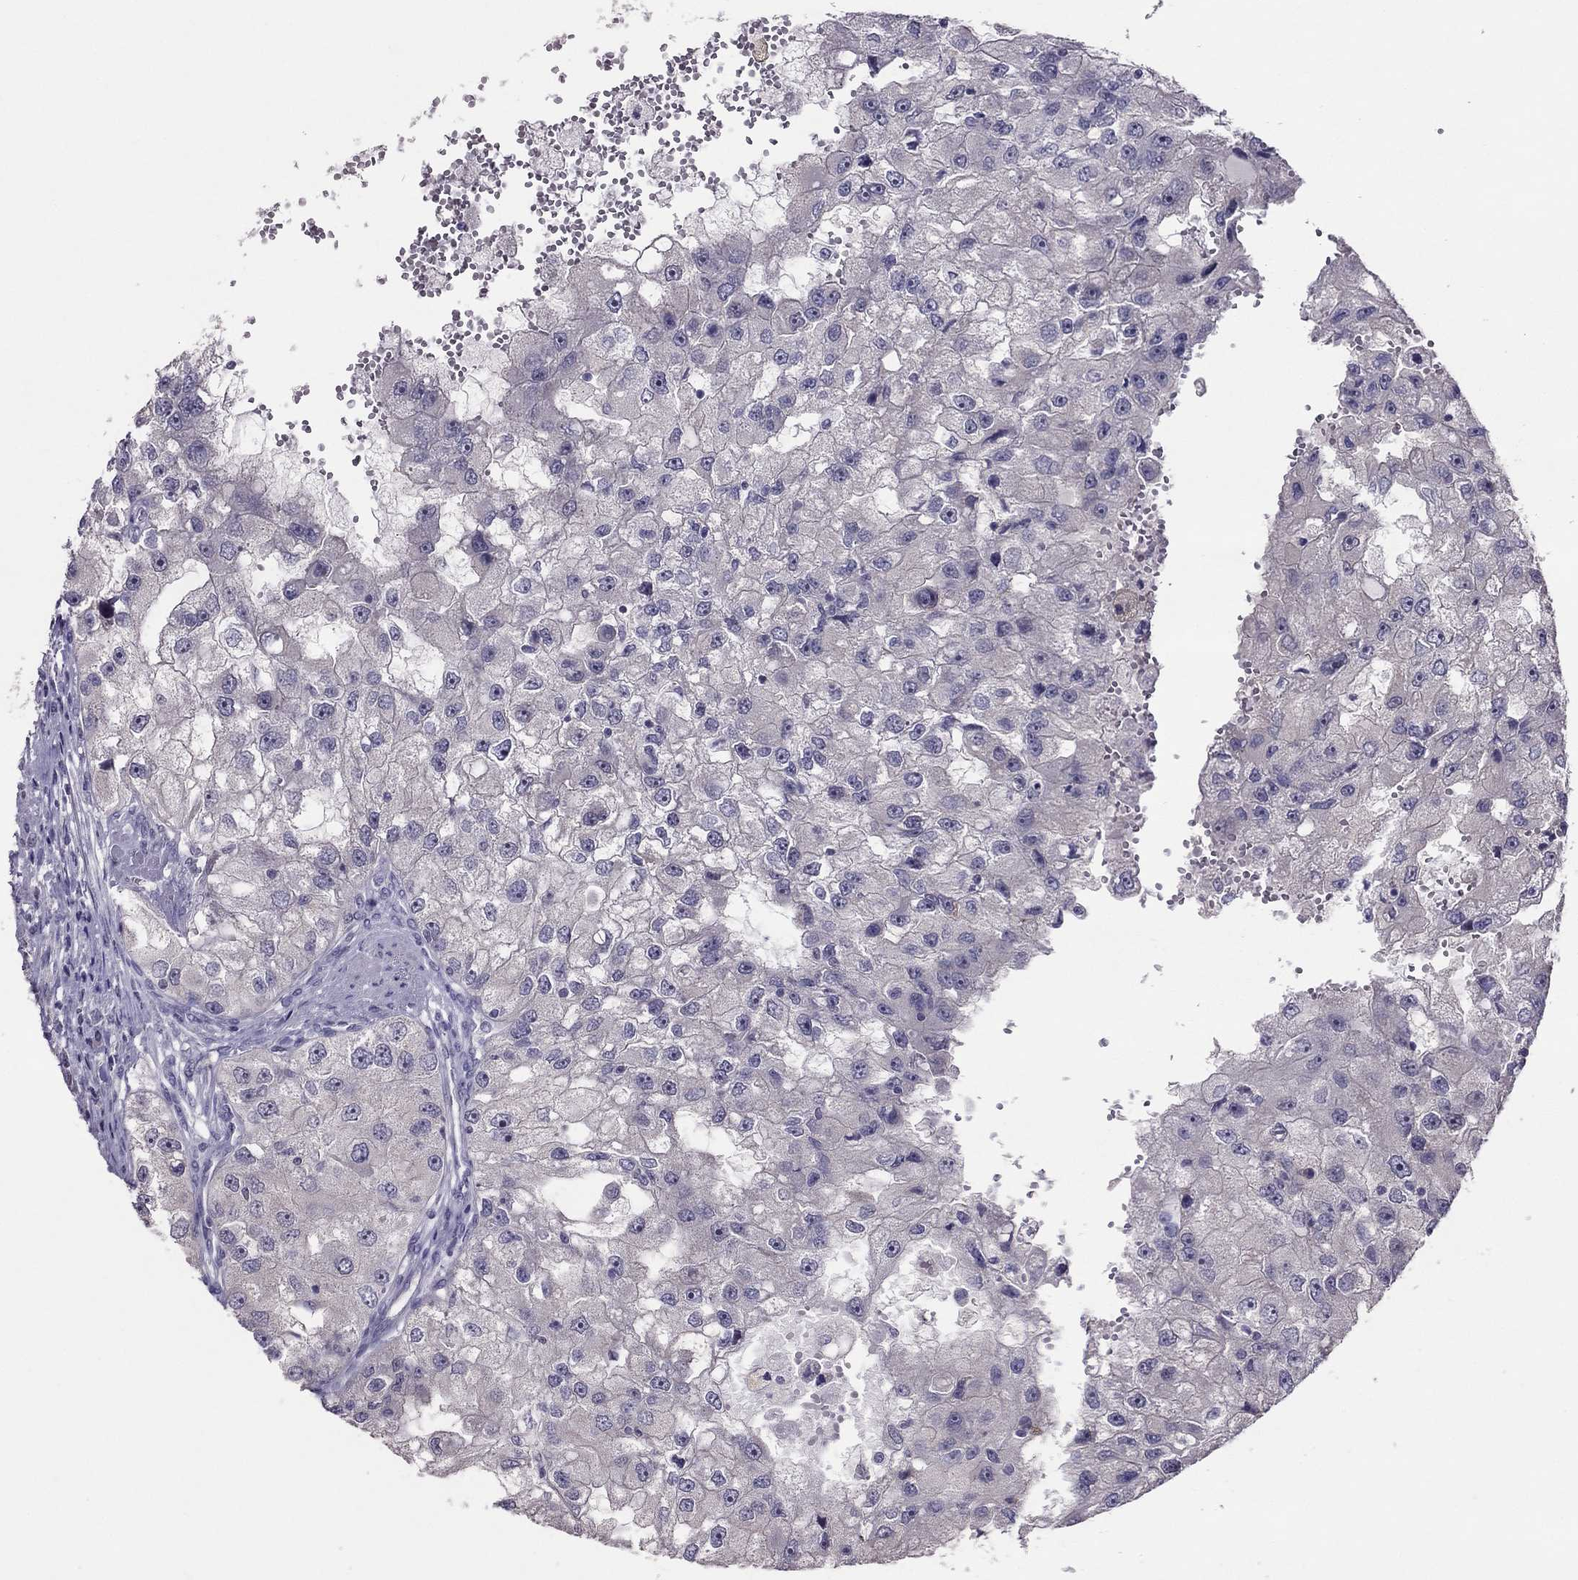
{"staining": {"intensity": "negative", "quantity": "none", "location": "none"}, "tissue": "renal cancer", "cell_type": "Tumor cells", "image_type": "cancer", "snomed": [{"axis": "morphology", "description": "Adenocarcinoma, NOS"}, {"axis": "topography", "description": "Kidney"}], "caption": "Immunohistochemical staining of human renal adenocarcinoma shows no significant expression in tumor cells. Nuclei are stained in blue.", "gene": "LRRC46", "patient": {"sex": "male", "age": 63}}